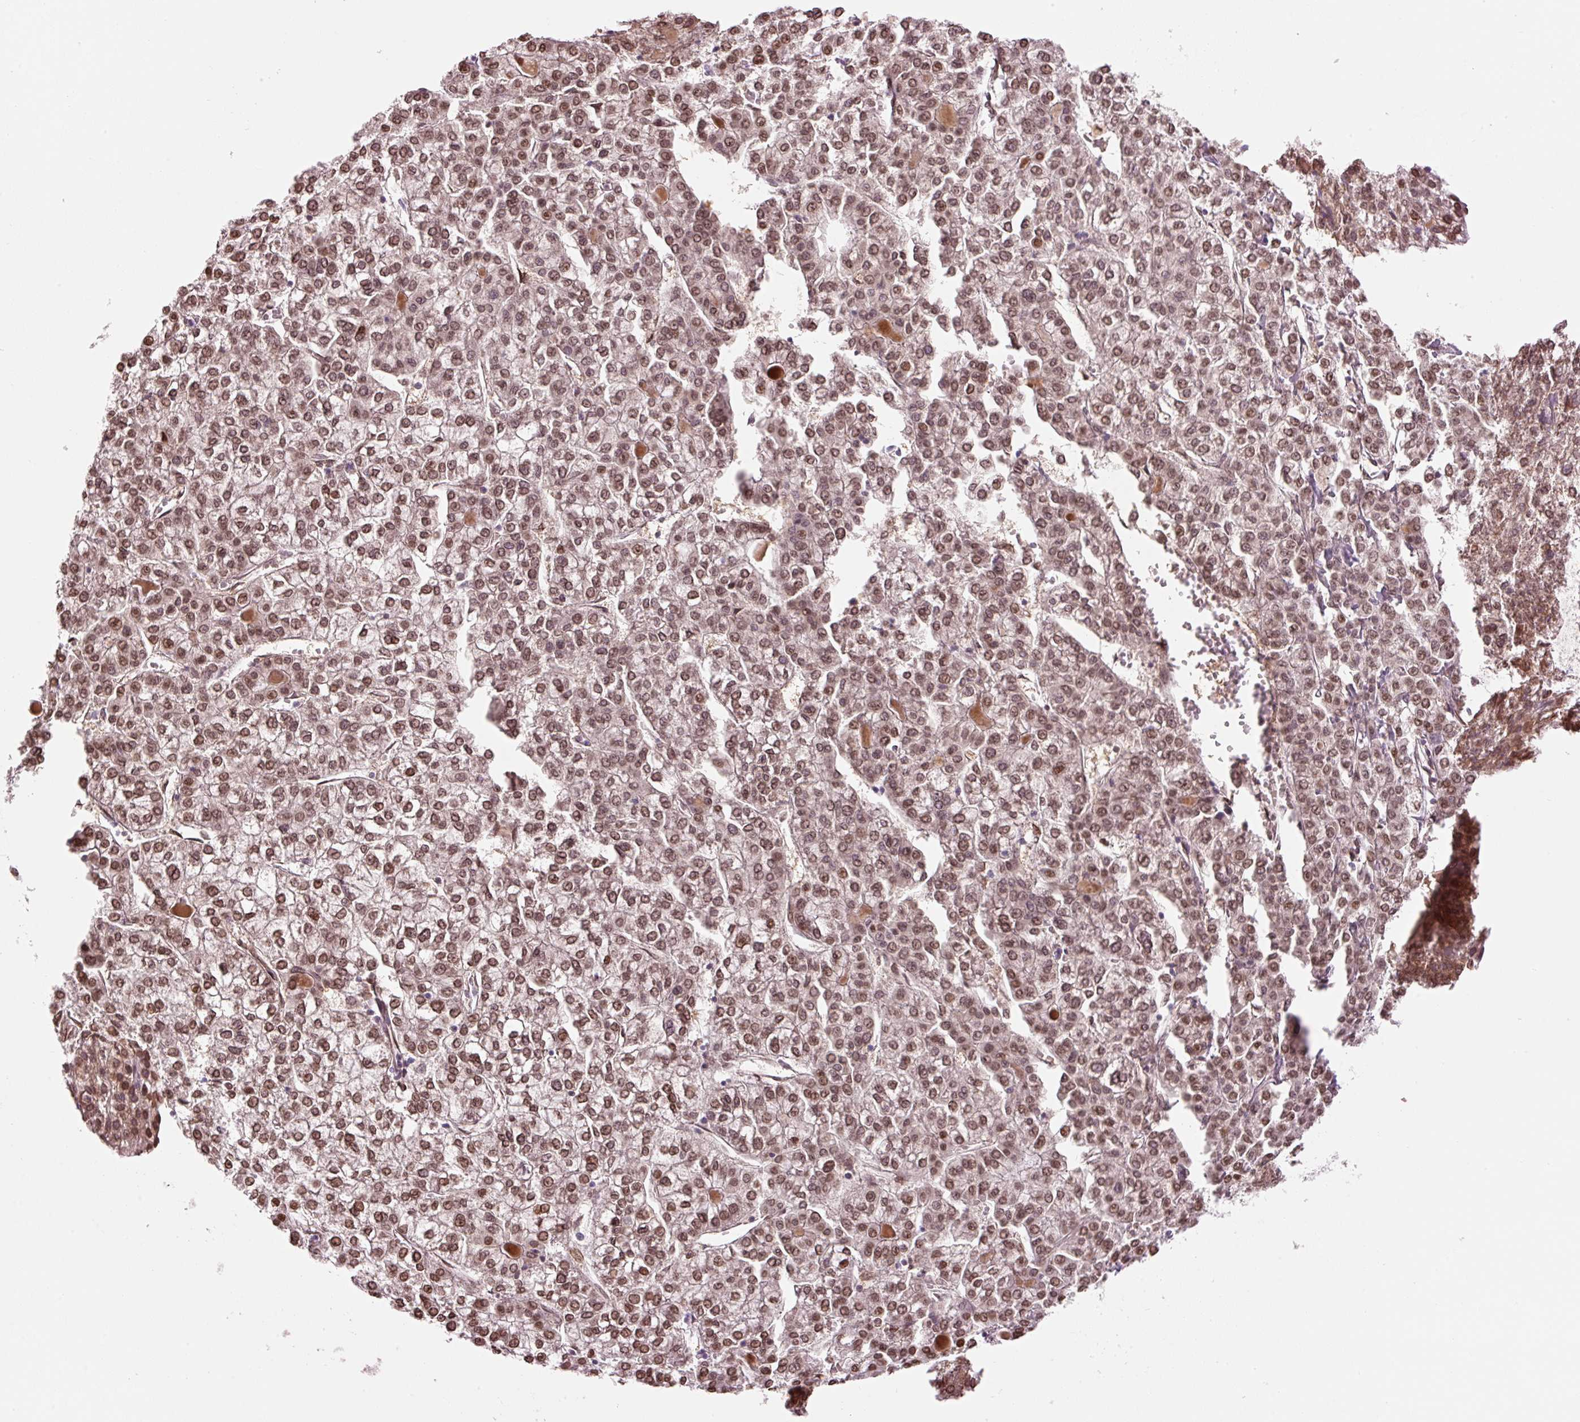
{"staining": {"intensity": "moderate", "quantity": ">75%", "location": "cytoplasmic/membranous,nuclear"}, "tissue": "liver cancer", "cell_type": "Tumor cells", "image_type": "cancer", "snomed": [{"axis": "morphology", "description": "Carcinoma, Hepatocellular, NOS"}, {"axis": "topography", "description": "Liver"}], "caption": "Moderate cytoplasmic/membranous and nuclear protein staining is seen in approximately >75% of tumor cells in liver hepatocellular carcinoma. (DAB (3,3'-diaminobenzidine) = brown stain, brightfield microscopy at high magnification).", "gene": "ZNF224", "patient": {"sex": "female", "age": 43}}